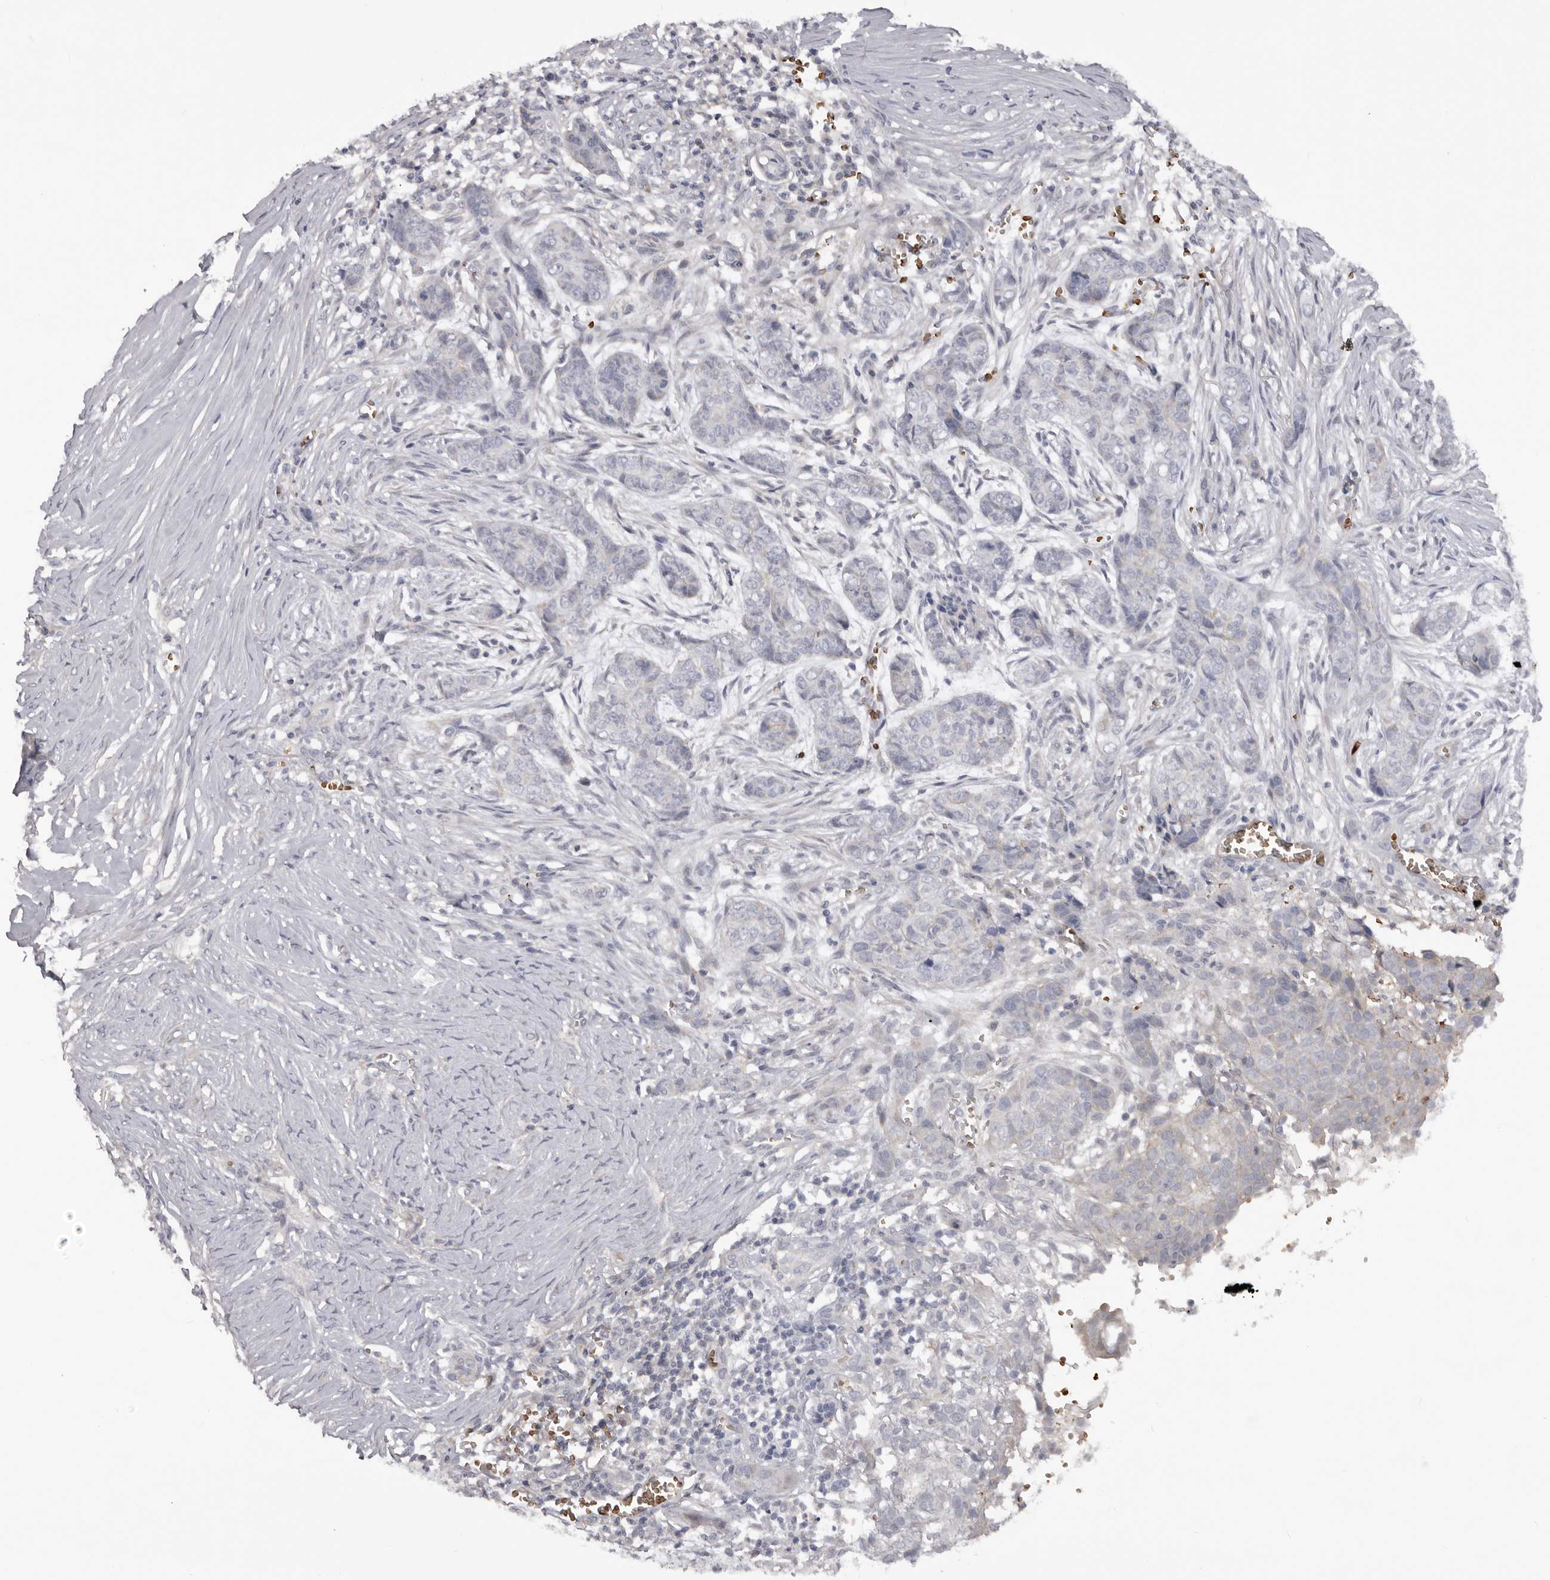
{"staining": {"intensity": "negative", "quantity": "none", "location": "none"}, "tissue": "skin cancer", "cell_type": "Tumor cells", "image_type": "cancer", "snomed": [{"axis": "morphology", "description": "Basal cell carcinoma"}, {"axis": "topography", "description": "Skin"}], "caption": "Tumor cells show no significant protein positivity in skin basal cell carcinoma.", "gene": "TNR", "patient": {"sex": "female", "age": 64}}